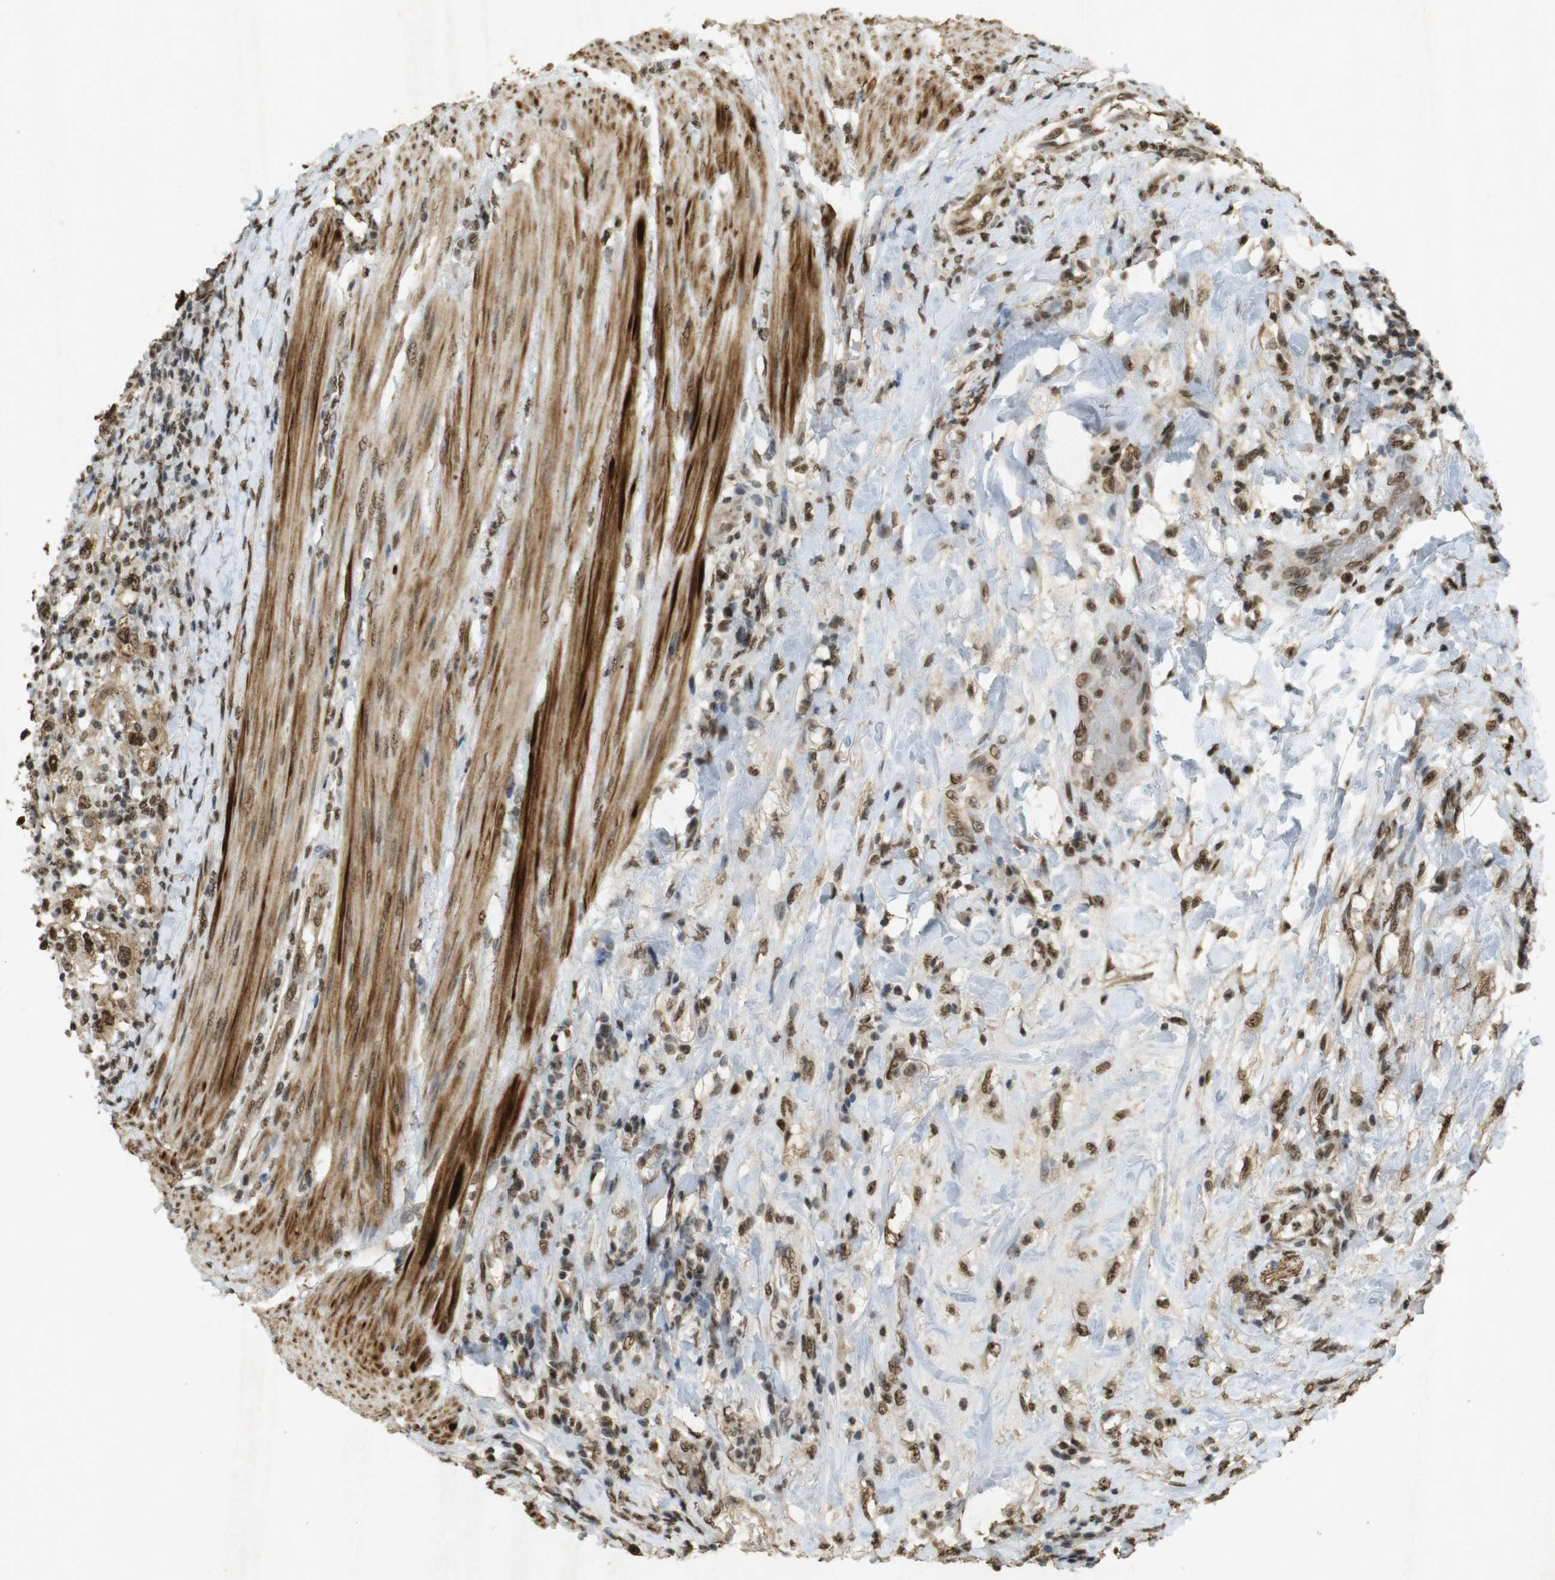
{"staining": {"intensity": "strong", "quantity": ">75%", "location": "cytoplasmic/membranous,nuclear"}, "tissue": "urothelial cancer", "cell_type": "Tumor cells", "image_type": "cancer", "snomed": [{"axis": "morphology", "description": "Urothelial carcinoma, High grade"}, {"axis": "topography", "description": "Urinary bladder"}], "caption": "Tumor cells show high levels of strong cytoplasmic/membranous and nuclear expression in about >75% of cells in urothelial cancer.", "gene": "GATA4", "patient": {"sex": "female", "age": 80}}